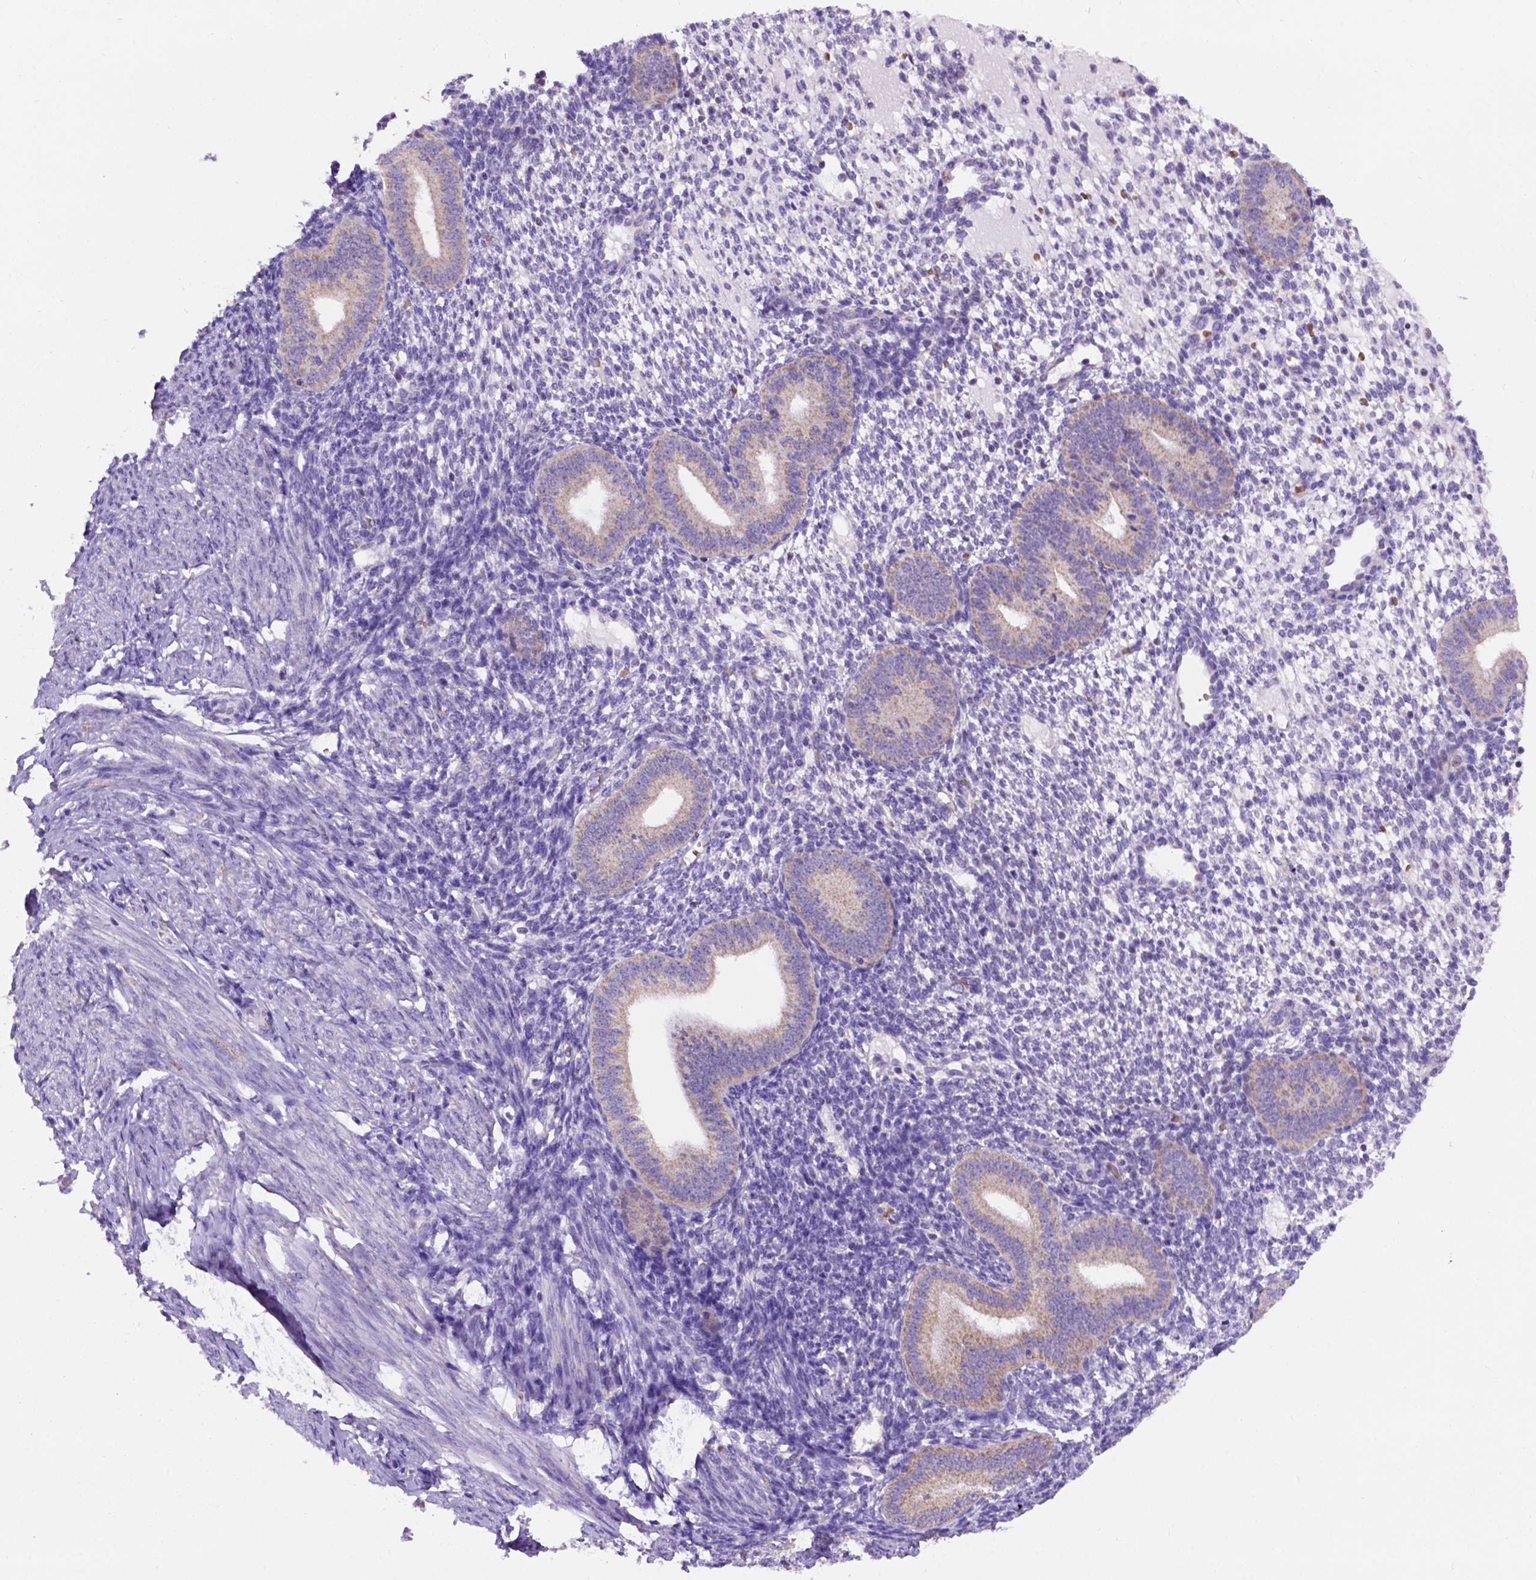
{"staining": {"intensity": "negative", "quantity": "none", "location": "none"}, "tissue": "endometrium", "cell_type": "Cells in endometrial stroma", "image_type": "normal", "snomed": [{"axis": "morphology", "description": "Normal tissue, NOS"}, {"axis": "topography", "description": "Endometrium"}], "caption": "This is an immunohistochemistry photomicrograph of normal endometrium. There is no staining in cells in endometrial stroma.", "gene": "L2HGDH", "patient": {"sex": "female", "age": 40}}